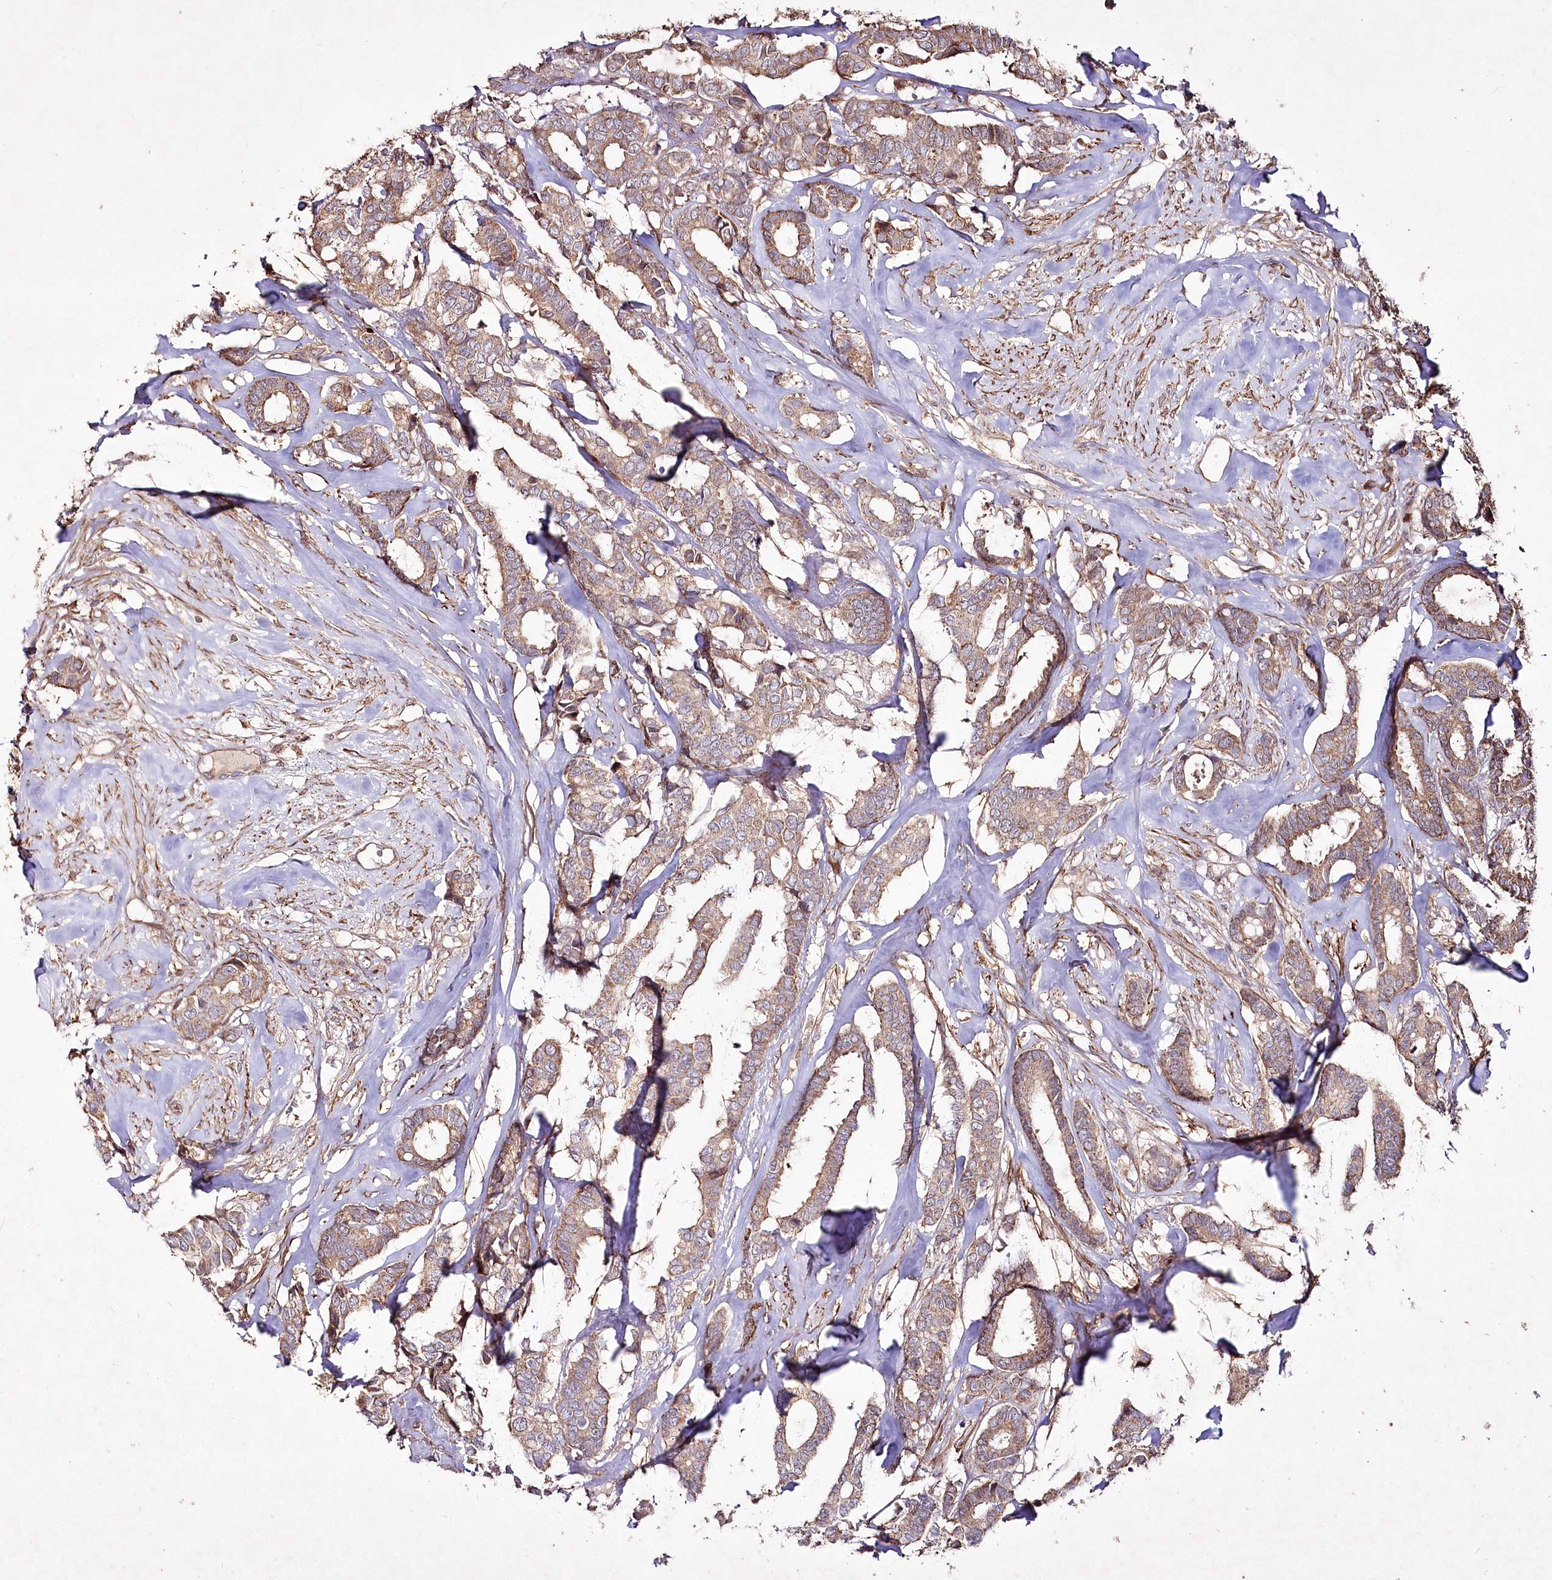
{"staining": {"intensity": "moderate", "quantity": ">75%", "location": "cytoplasmic/membranous"}, "tissue": "breast cancer", "cell_type": "Tumor cells", "image_type": "cancer", "snomed": [{"axis": "morphology", "description": "Duct carcinoma"}, {"axis": "topography", "description": "Breast"}], "caption": "This is an image of immunohistochemistry (IHC) staining of invasive ductal carcinoma (breast), which shows moderate staining in the cytoplasmic/membranous of tumor cells.", "gene": "PSTK", "patient": {"sex": "female", "age": 87}}